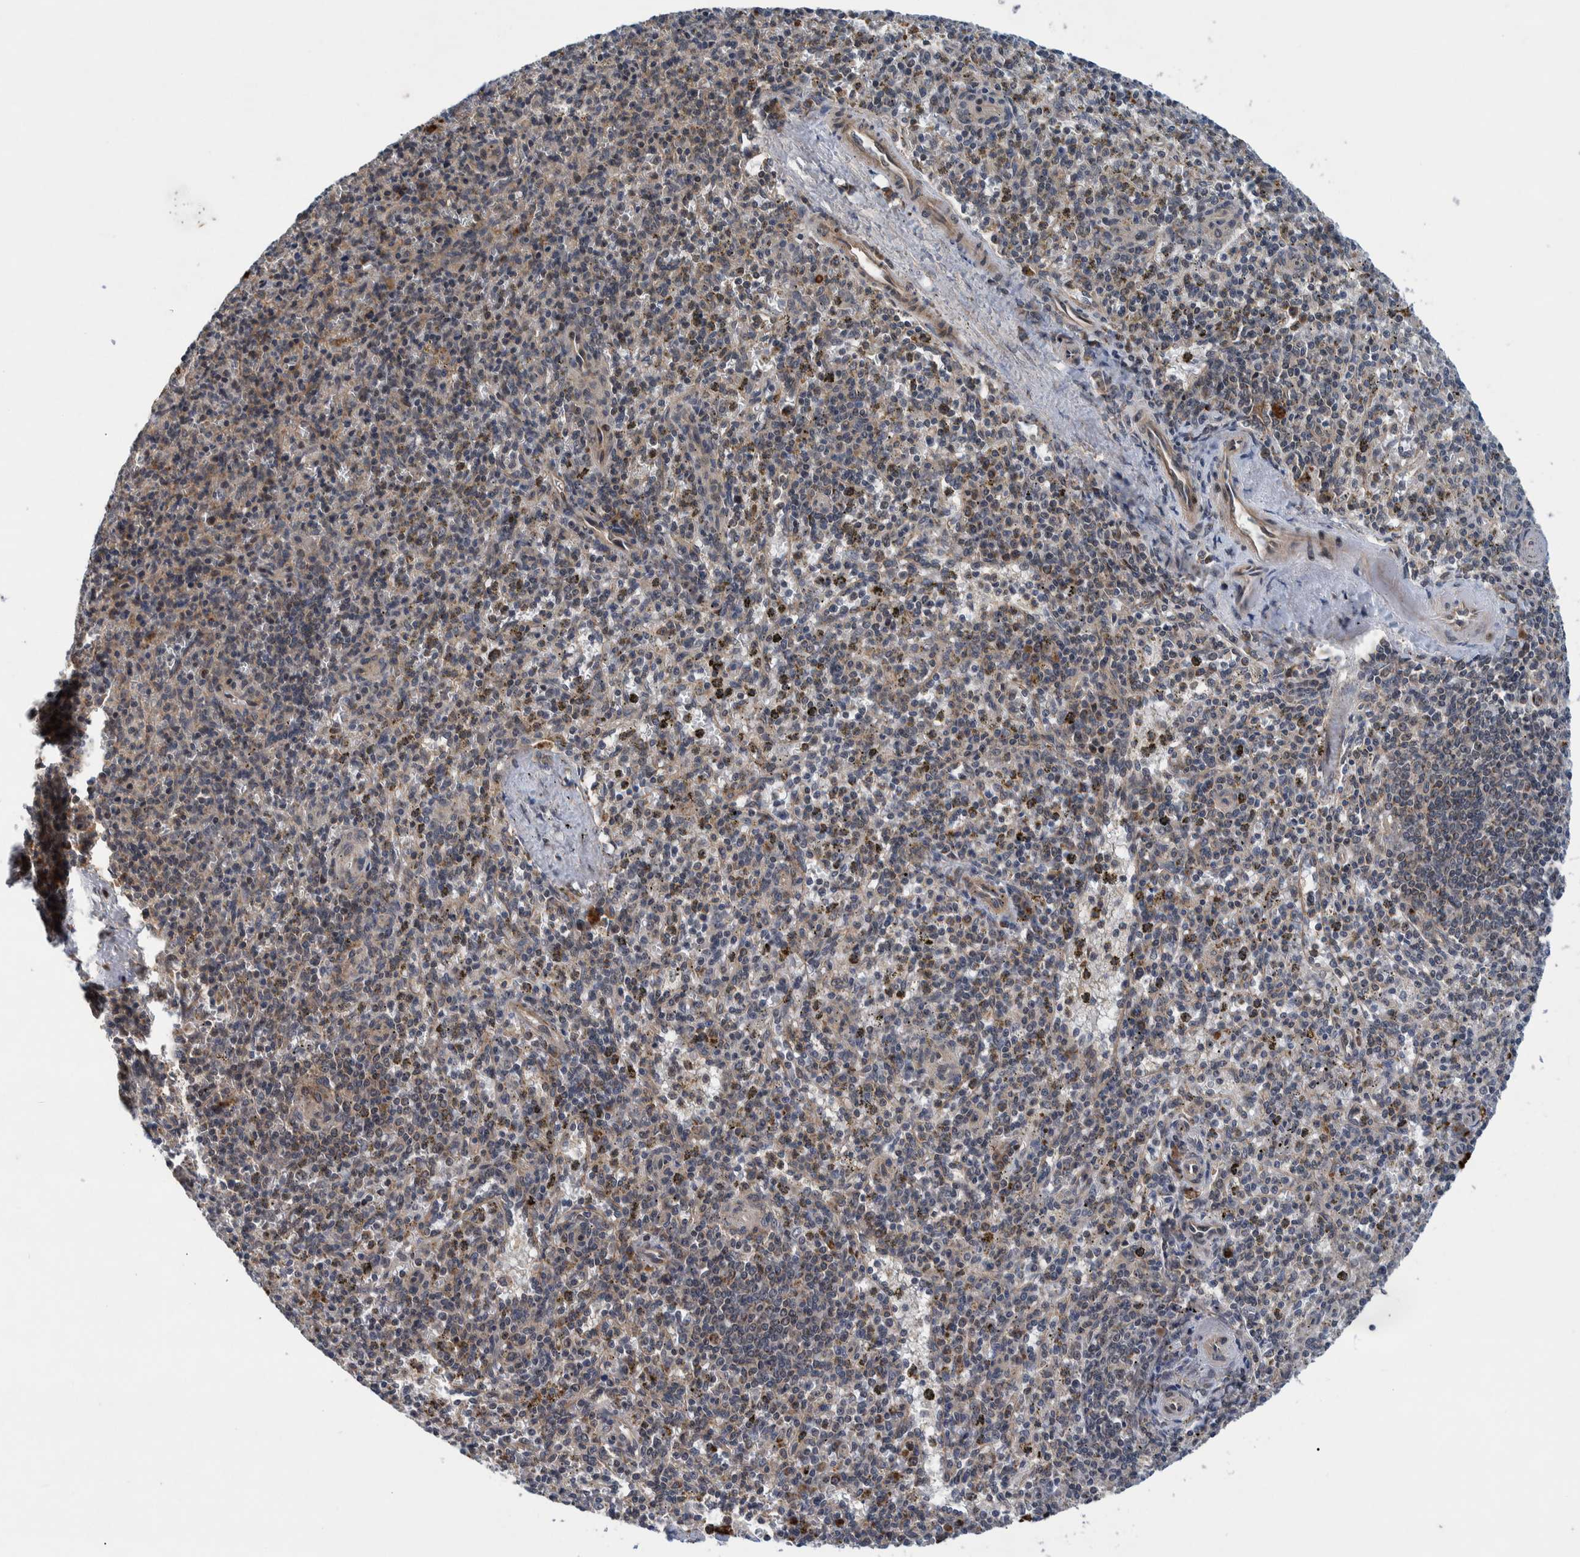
{"staining": {"intensity": "weak", "quantity": "<25%", "location": "cytoplasmic/membranous"}, "tissue": "spleen", "cell_type": "Cells in red pulp", "image_type": "normal", "snomed": [{"axis": "morphology", "description": "Normal tissue, NOS"}, {"axis": "topography", "description": "Spleen"}], "caption": "IHC image of benign spleen stained for a protein (brown), which displays no expression in cells in red pulp. (DAB (3,3'-diaminobenzidine) IHC with hematoxylin counter stain).", "gene": "MRPS7", "patient": {"sex": "male", "age": 72}}